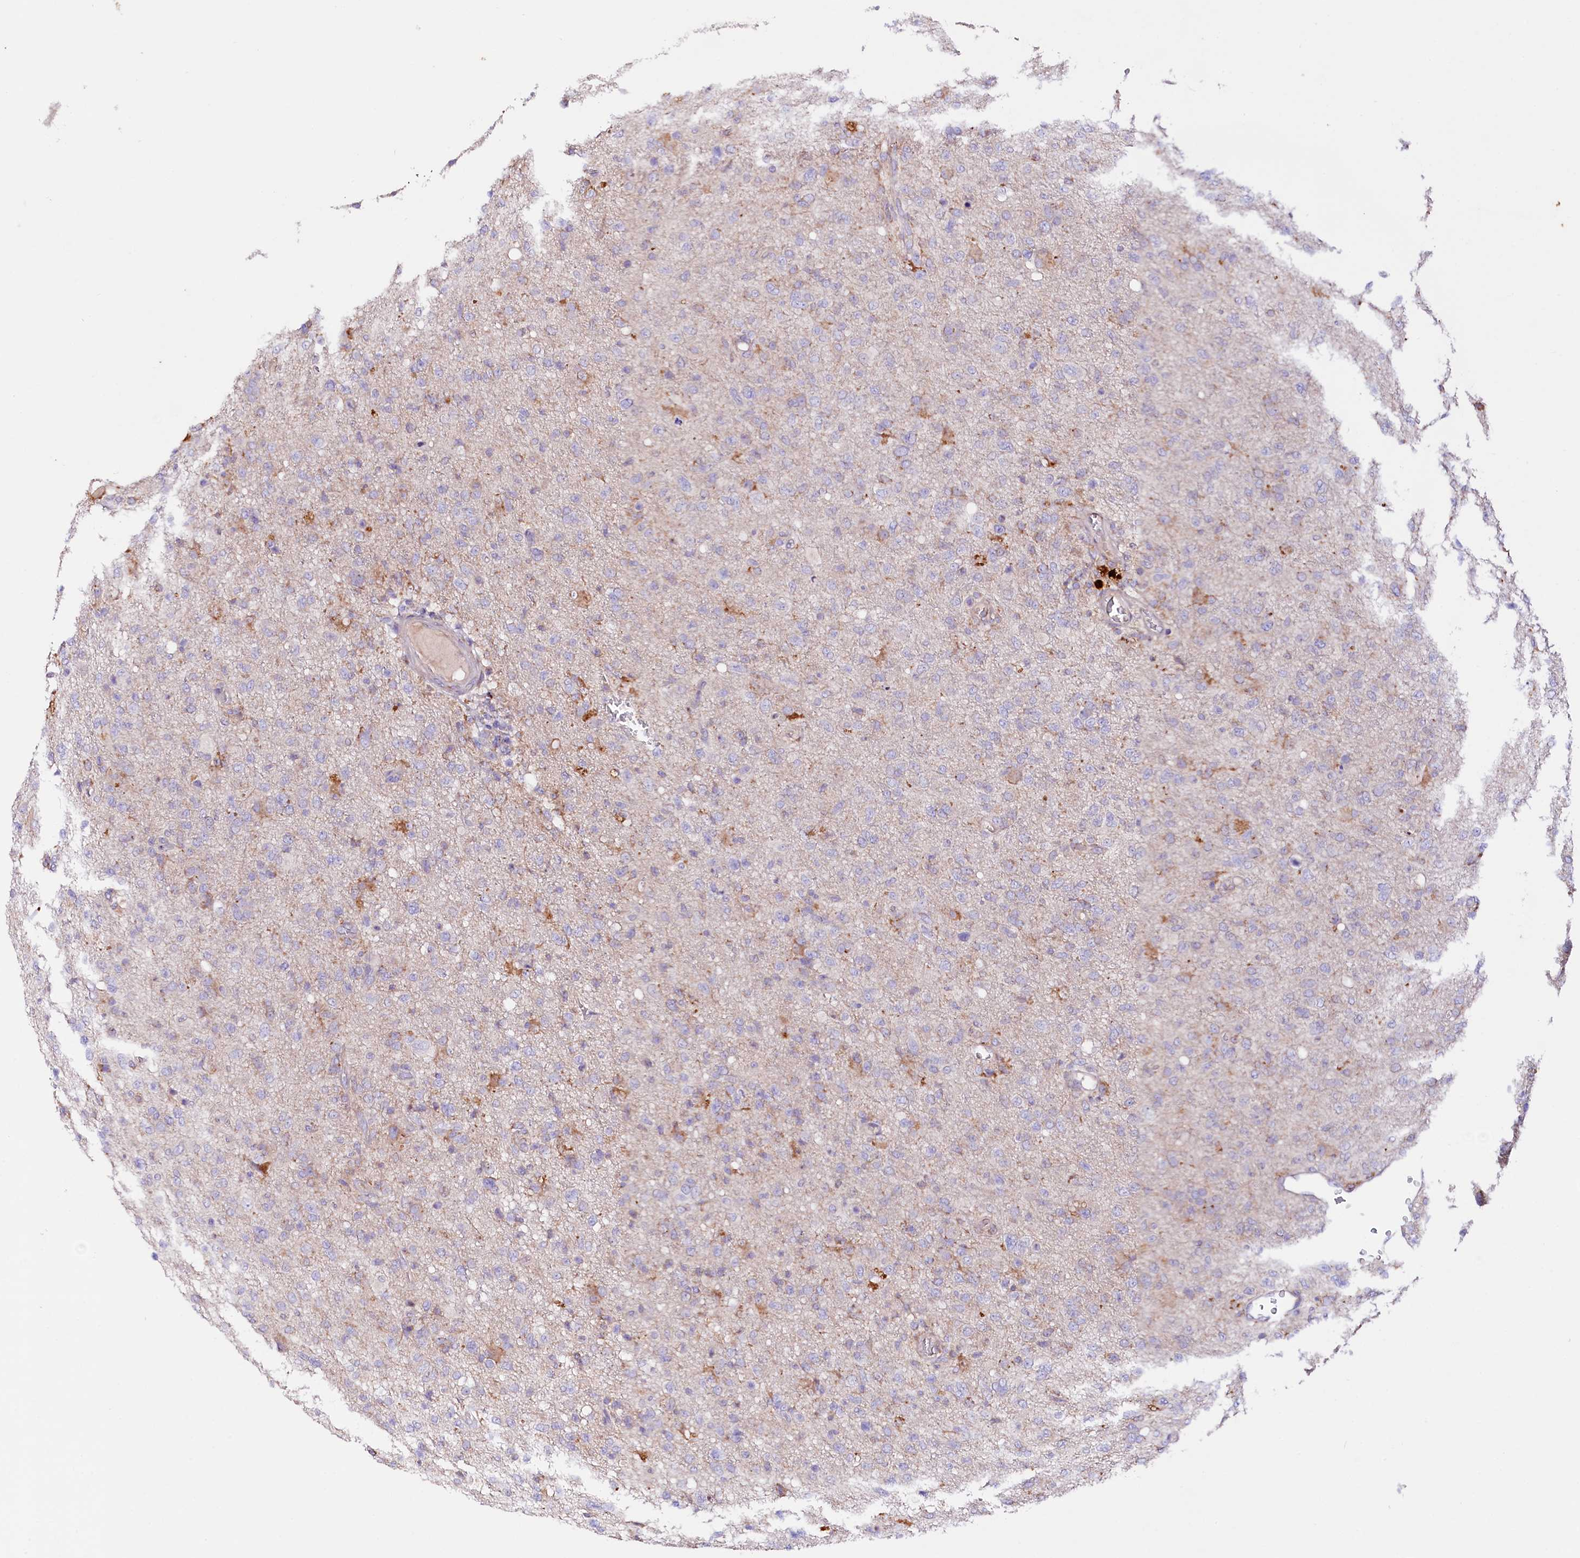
{"staining": {"intensity": "moderate", "quantity": "<25%", "location": "cytoplasmic/membranous"}, "tissue": "glioma", "cell_type": "Tumor cells", "image_type": "cancer", "snomed": [{"axis": "morphology", "description": "Glioma, malignant, High grade"}, {"axis": "topography", "description": "Brain"}], "caption": "IHC of human glioma reveals low levels of moderate cytoplasmic/membranous staining in approximately <25% of tumor cells. Nuclei are stained in blue.", "gene": "SACM1L", "patient": {"sex": "female", "age": 57}}